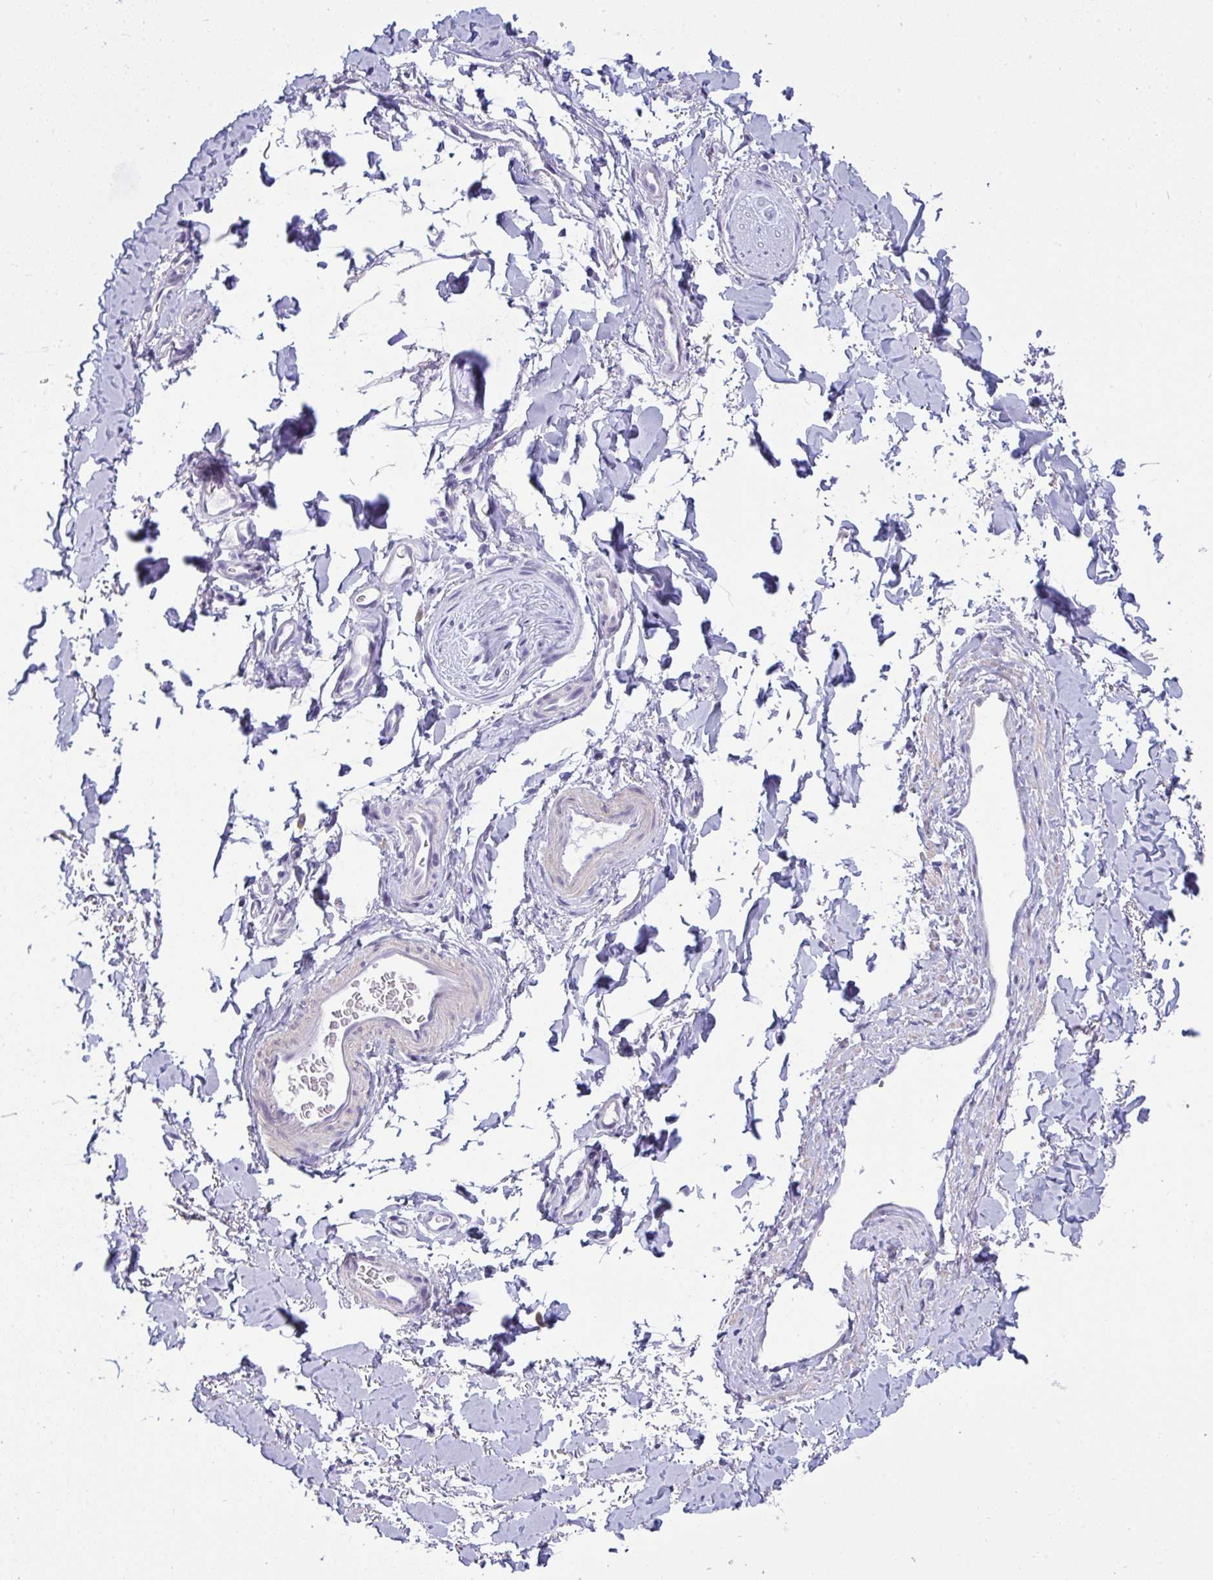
{"staining": {"intensity": "negative", "quantity": "none", "location": "none"}, "tissue": "adipose tissue", "cell_type": "Adipocytes", "image_type": "normal", "snomed": [{"axis": "morphology", "description": "Normal tissue, NOS"}, {"axis": "topography", "description": "Vulva"}, {"axis": "topography", "description": "Peripheral nerve tissue"}], "caption": "IHC histopathology image of normal adipose tissue stained for a protein (brown), which displays no staining in adipocytes.", "gene": "SUZ12", "patient": {"sex": "female", "age": 66}}